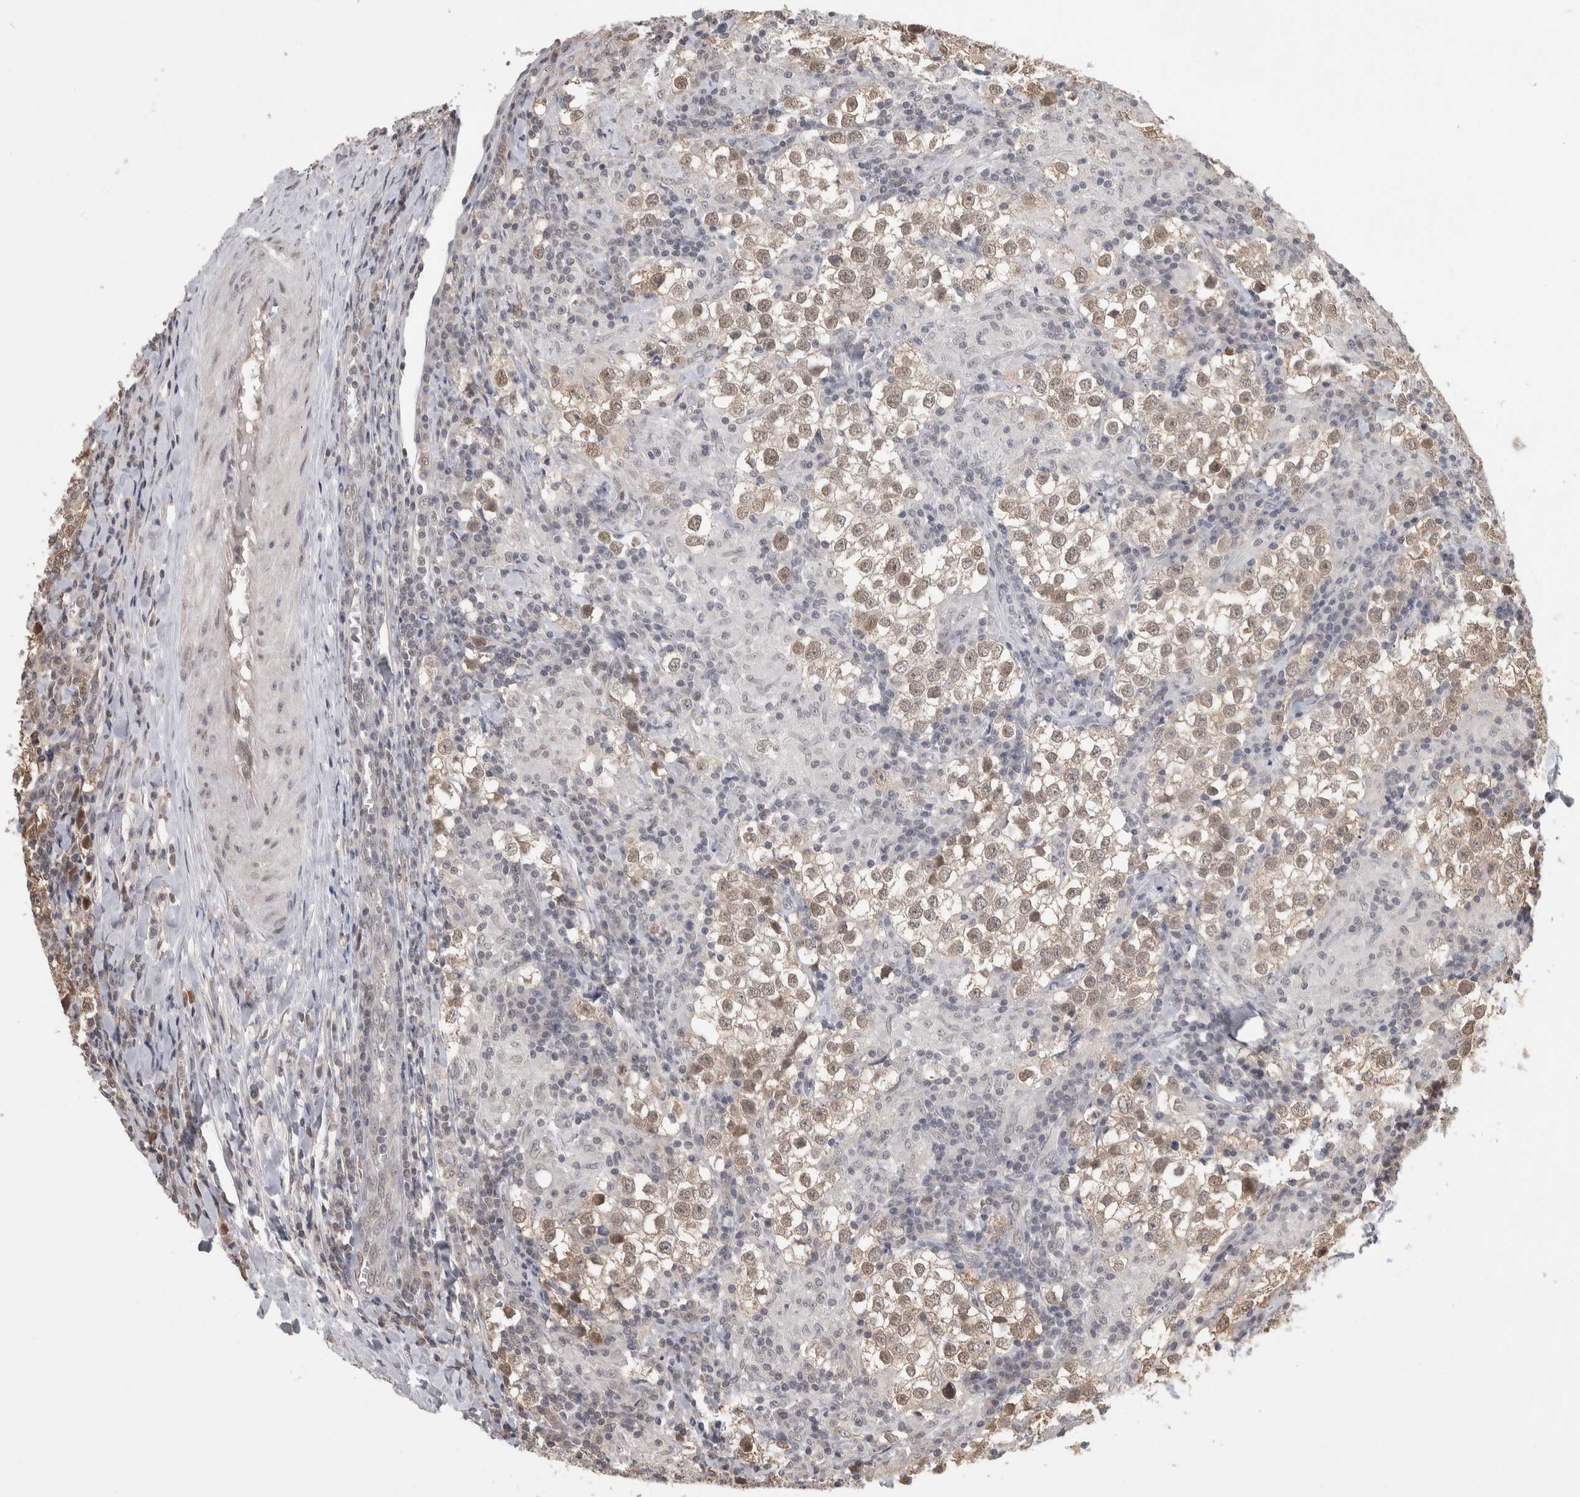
{"staining": {"intensity": "weak", "quantity": ">75%", "location": "nuclear"}, "tissue": "testis cancer", "cell_type": "Tumor cells", "image_type": "cancer", "snomed": [{"axis": "morphology", "description": "Seminoma, NOS"}, {"axis": "morphology", "description": "Carcinoma, Embryonal, NOS"}, {"axis": "topography", "description": "Testis"}], "caption": "Human testis cancer (embryonal carcinoma) stained with a brown dye shows weak nuclear positive staining in about >75% of tumor cells.", "gene": "ZNF592", "patient": {"sex": "male", "age": 36}}